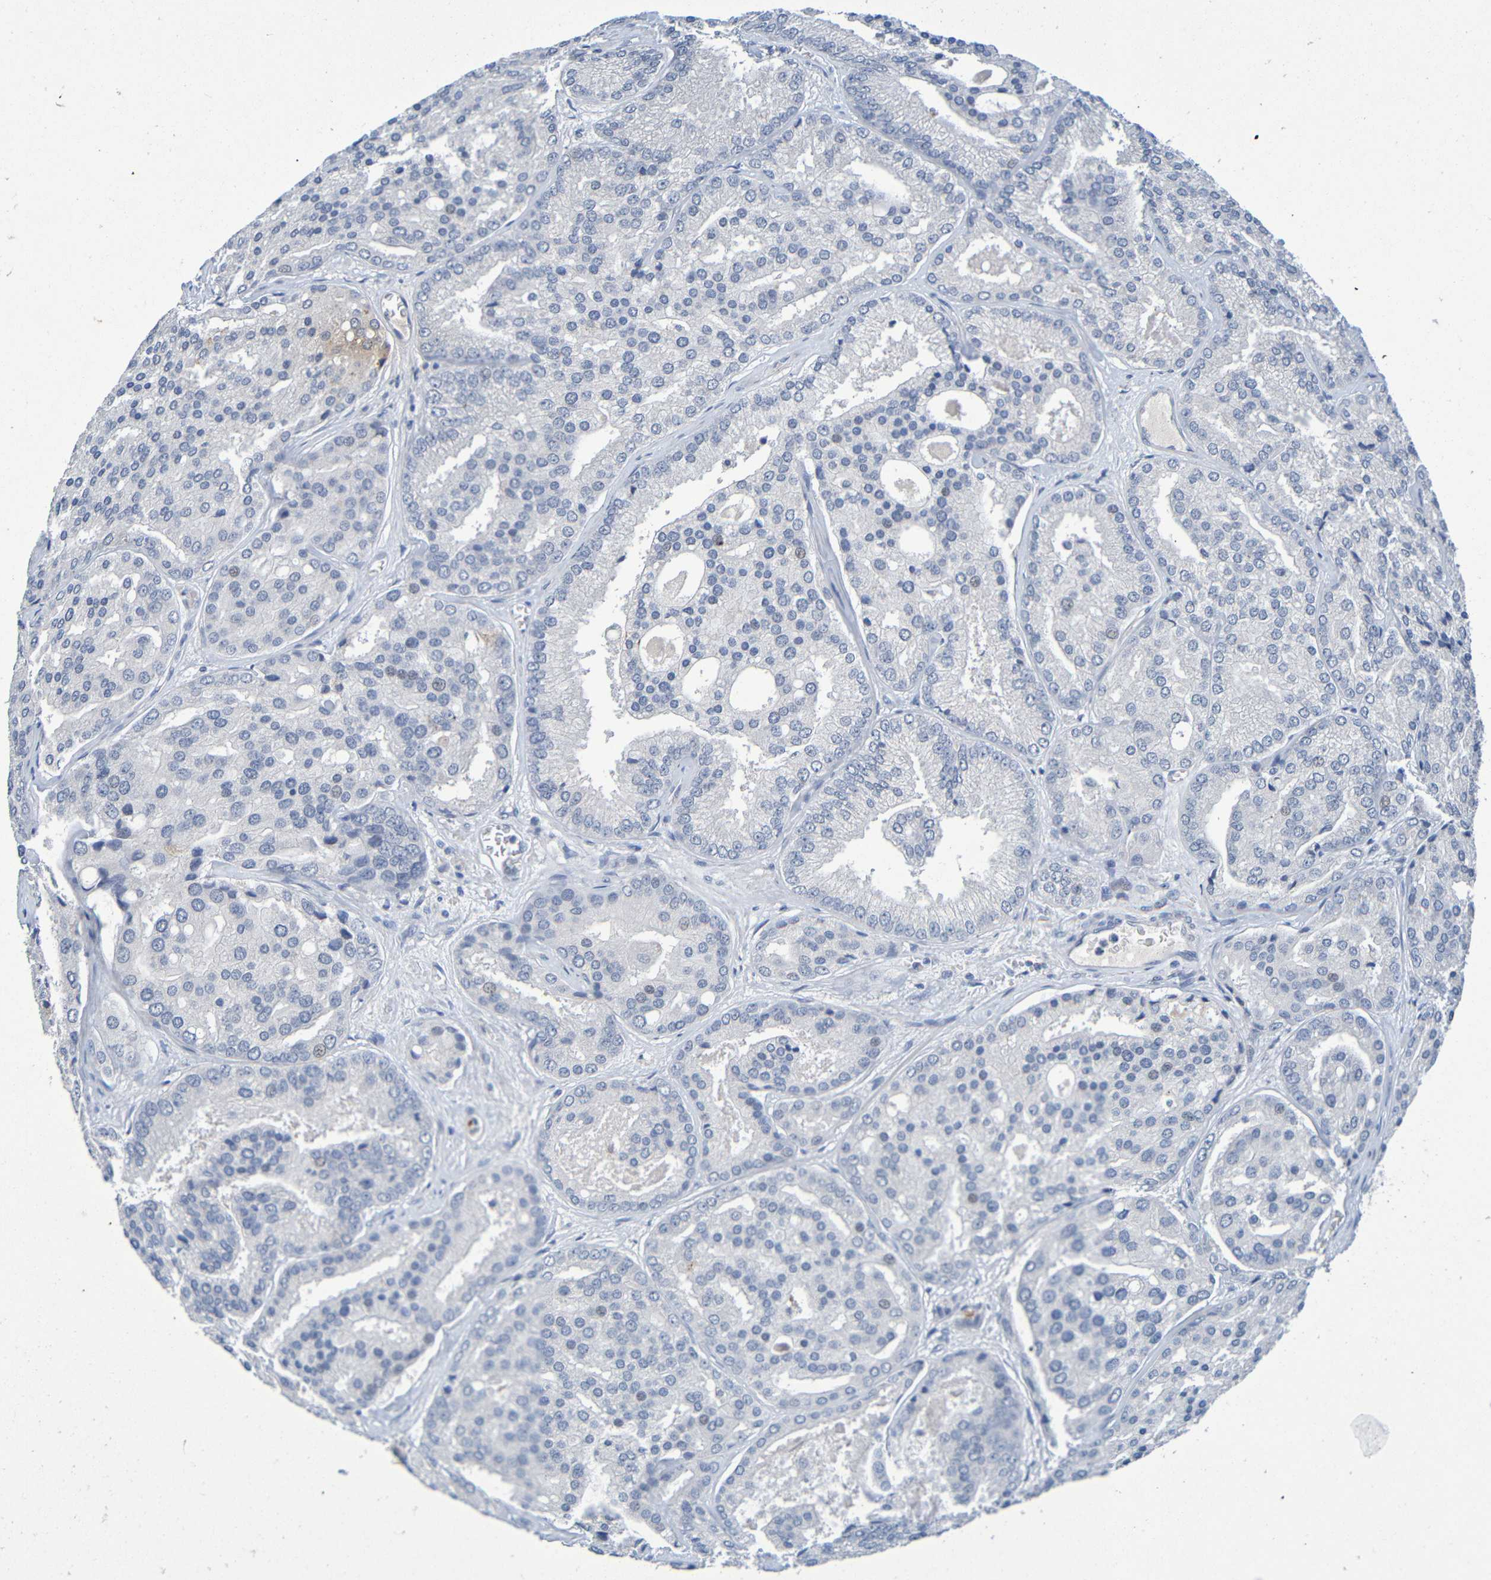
{"staining": {"intensity": "negative", "quantity": "none", "location": "none"}, "tissue": "prostate cancer", "cell_type": "Tumor cells", "image_type": "cancer", "snomed": [{"axis": "morphology", "description": "Adenocarcinoma, High grade"}, {"axis": "topography", "description": "Prostate"}], "caption": "A micrograph of human prostate cancer is negative for staining in tumor cells.", "gene": "IL10", "patient": {"sex": "male", "age": 64}}